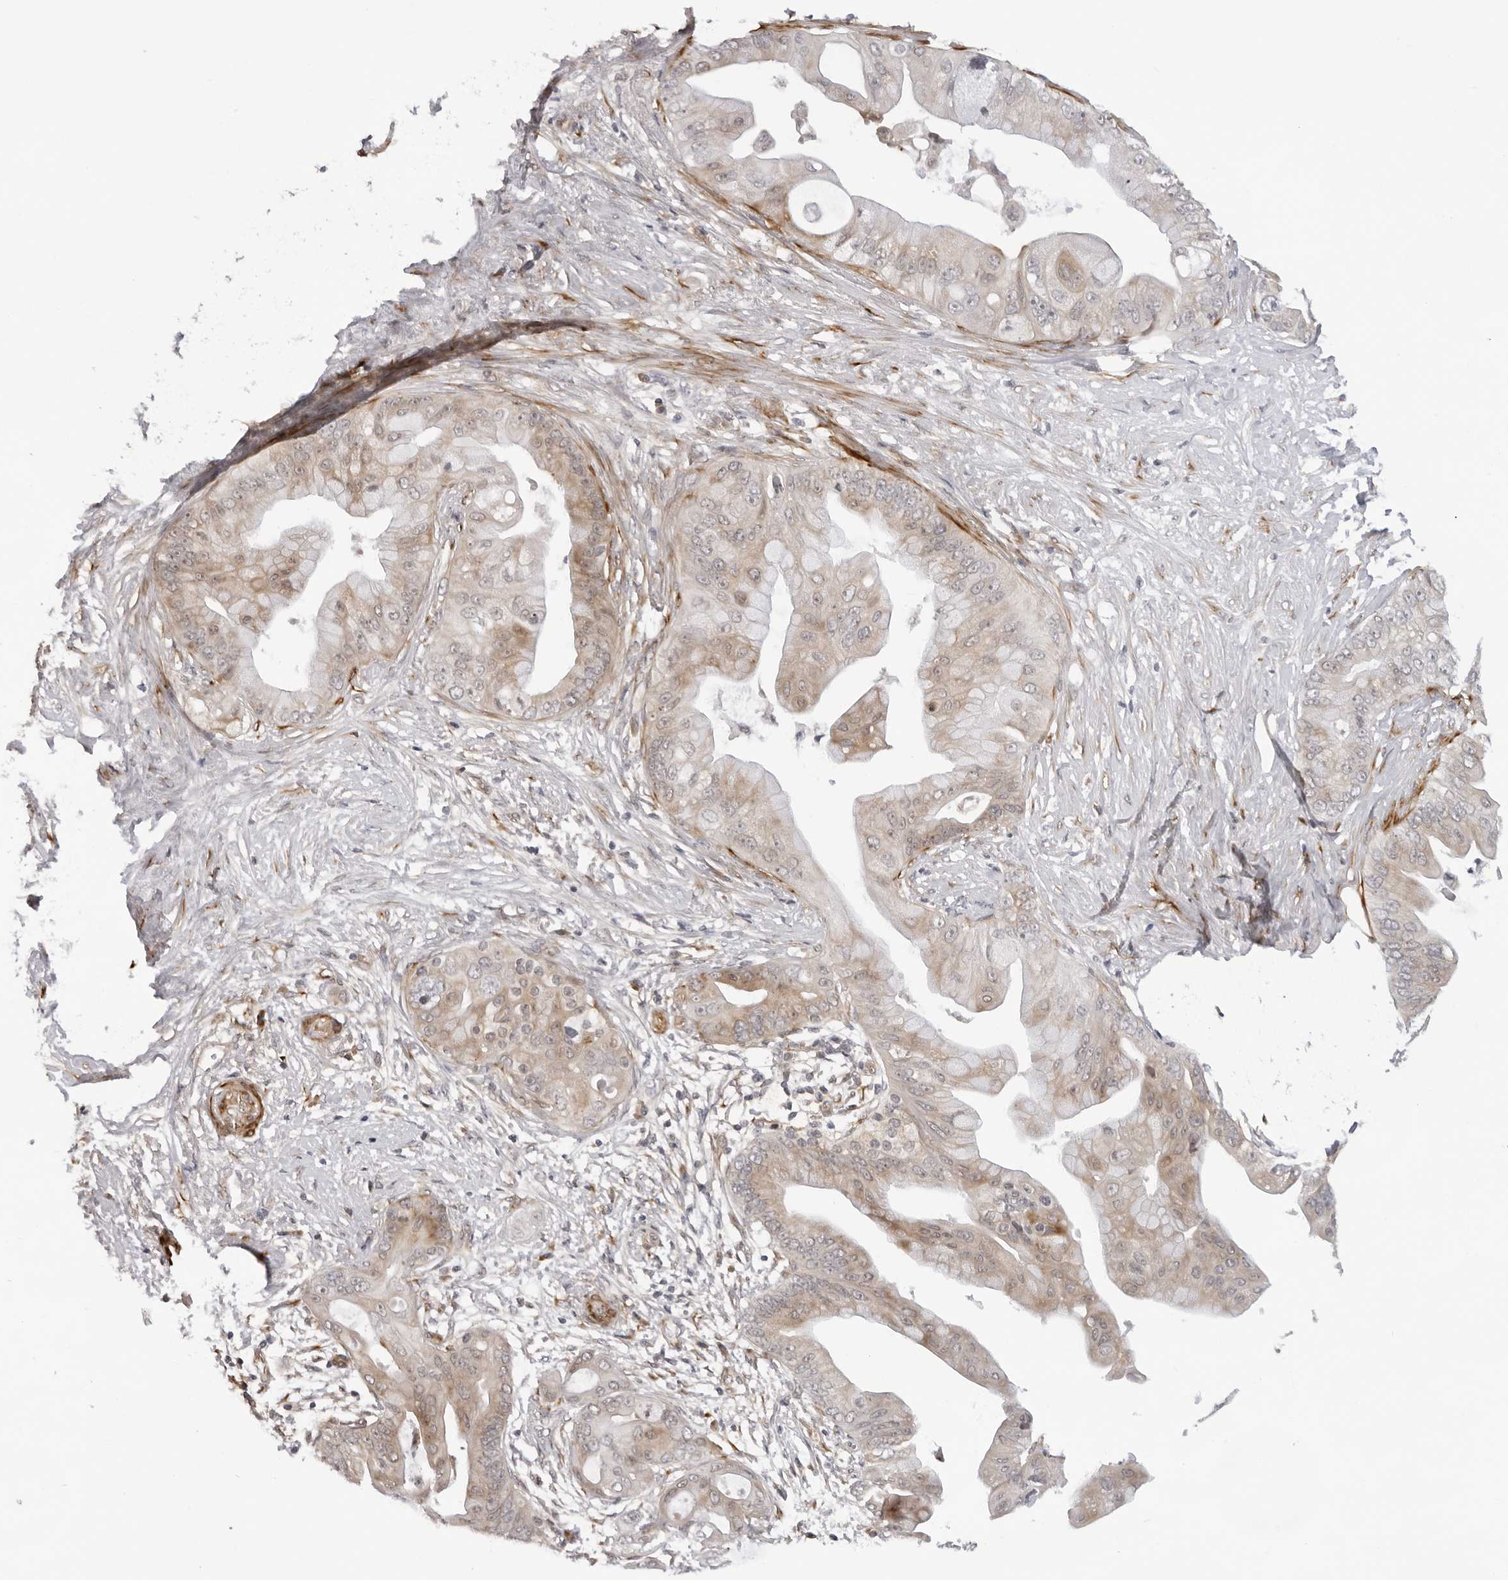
{"staining": {"intensity": "weak", "quantity": ">75%", "location": "cytoplasmic/membranous"}, "tissue": "pancreatic cancer", "cell_type": "Tumor cells", "image_type": "cancer", "snomed": [{"axis": "morphology", "description": "Adenocarcinoma, NOS"}, {"axis": "topography", "description": "Pancreas"}], "caption": "Immunohistochemistry (IHC) (DAB) staining of pancreatic adenocarcinoma reveals weak cytoplasmic/membranous protein staining in approximately >75% of tumor cells. (brown staining indicates protein expression, while blue staining denotes nuclei).", "gene": "SRGAP2", "patient": {"sex": "female", "age": 75}}